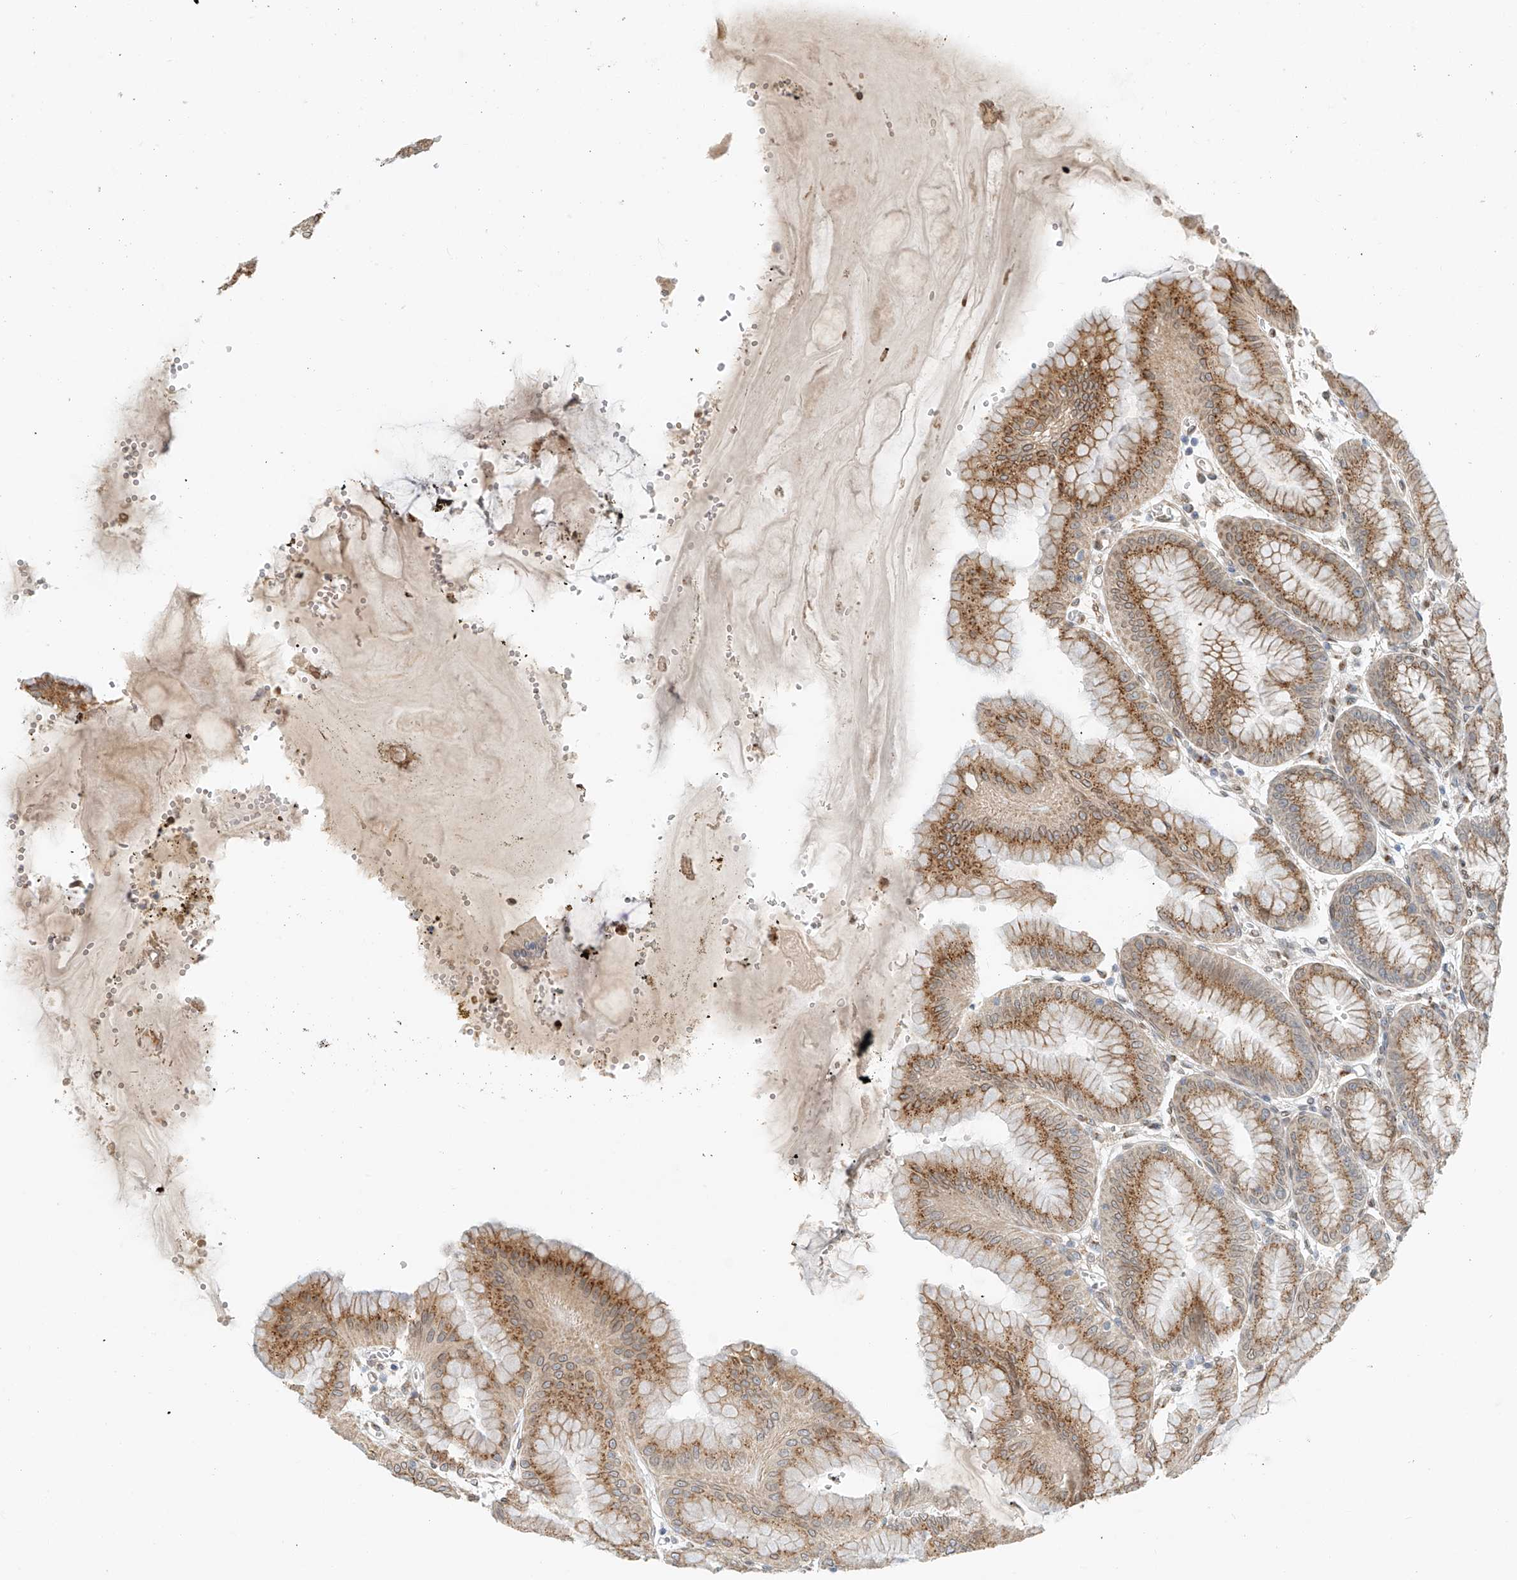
{"staining": {"intensity": "moderate", "quantity": ">75%", "location": "cytoplasmic/membranous"}, "tissue": "stomach", "cell_type": "Glandular cells", "image_type": "normal", "snomed": [{"axis": "morphology", "description": "Normal tissue, NOS"}, {"axis": "topography", "description": "Stomach, lower"}], "caption": "Moderate cytoplasmic/membranous positivity for a protein is appreciated in about >75% of glandular cells of benign stomach using immunohistochemistry (IHC).", "gene": "STARD9", "patient": {"sex": "male", "age": 71}}